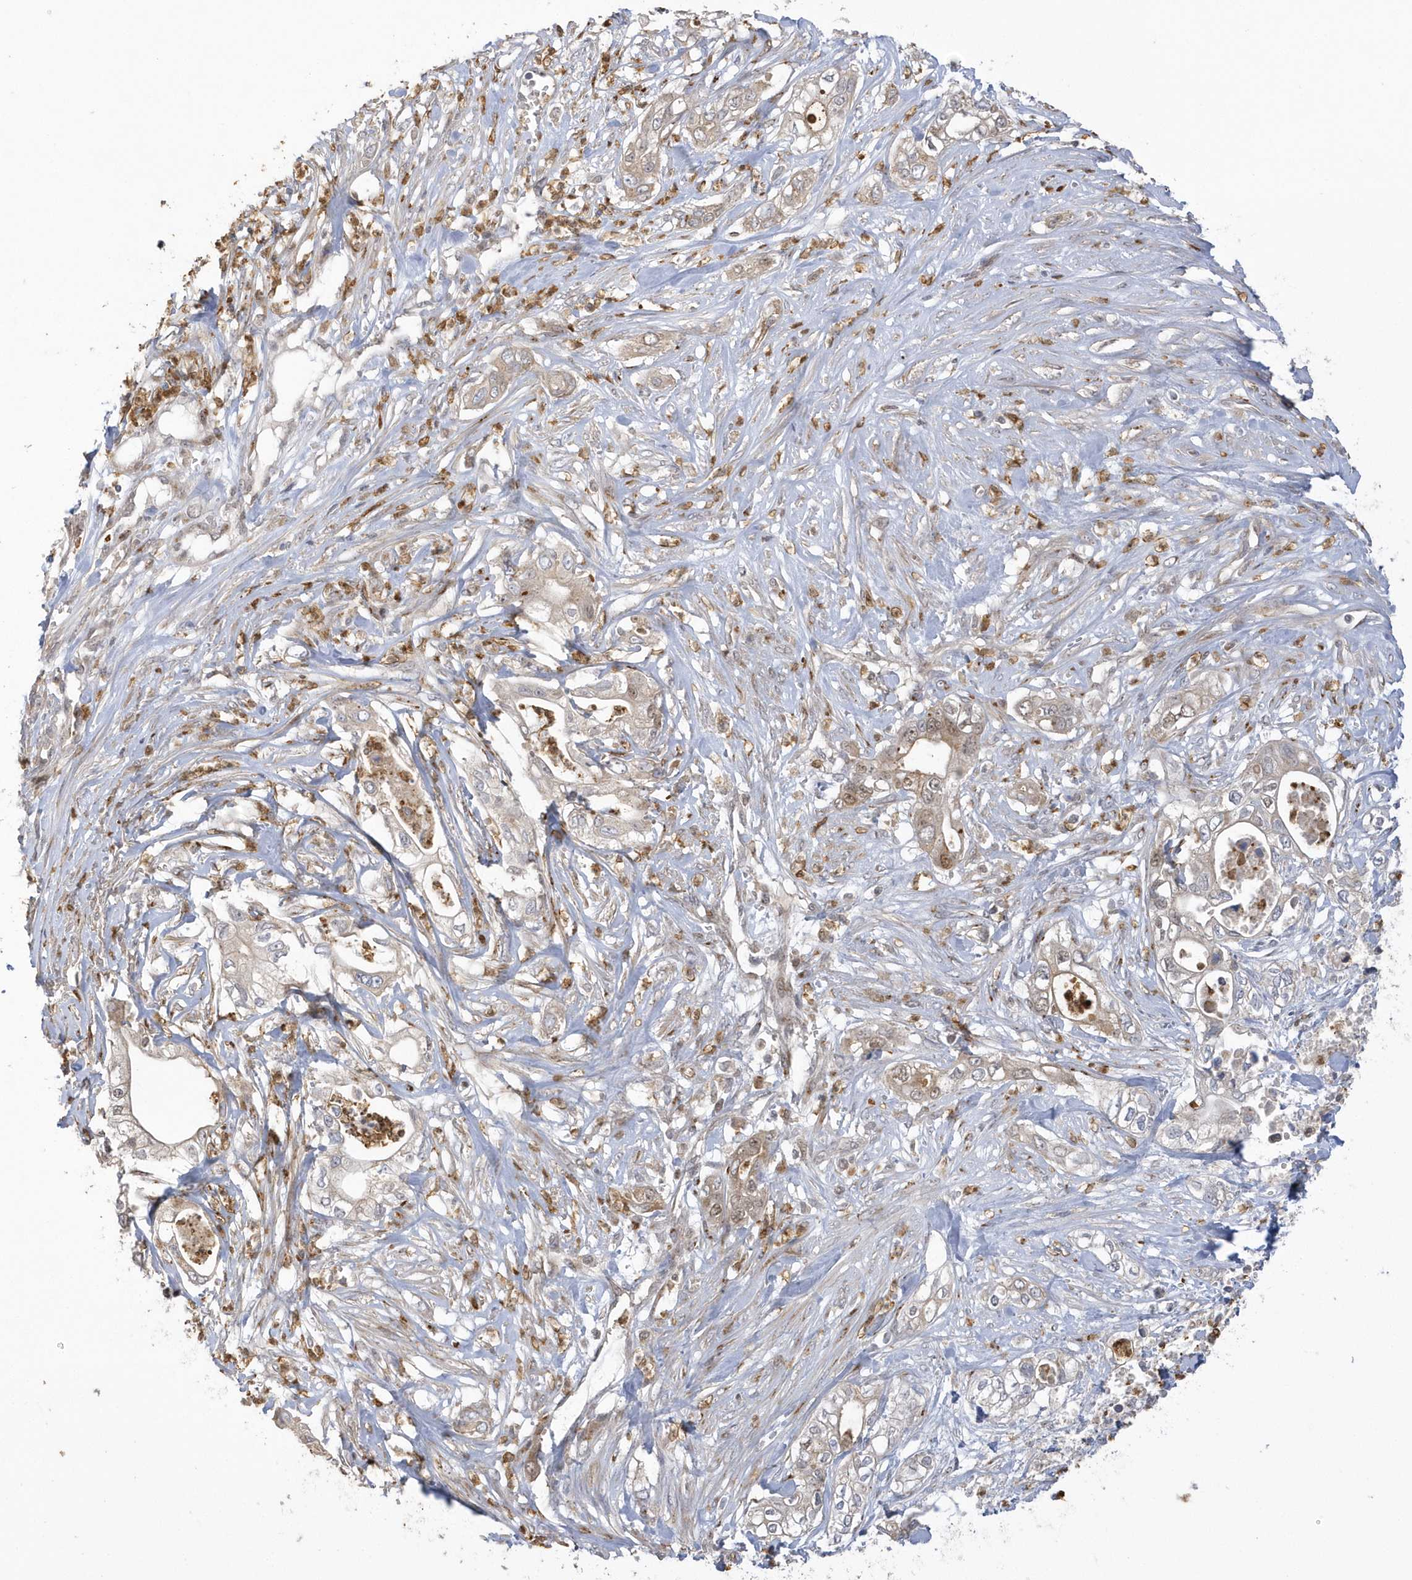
{"staining": {"intensity": "weak", "quantity": "<25%", "location": "cytoplasmic/membranous"}, "tissue": "pancreatic cancer", "cell_type": "Tumor cells", "image_type": "cancer", "snomed": [{"axis": "morphology", "description": "Adenocarcinoma, NOS"}, {"axis": "topography", "description": "Pancreas"}], "caption": "The micrograph reveals no staining of tumor cells in pancreatic adenocarcinoma.", "gene": "NAF1", "patient": {"sex": "female", "age": 78}}